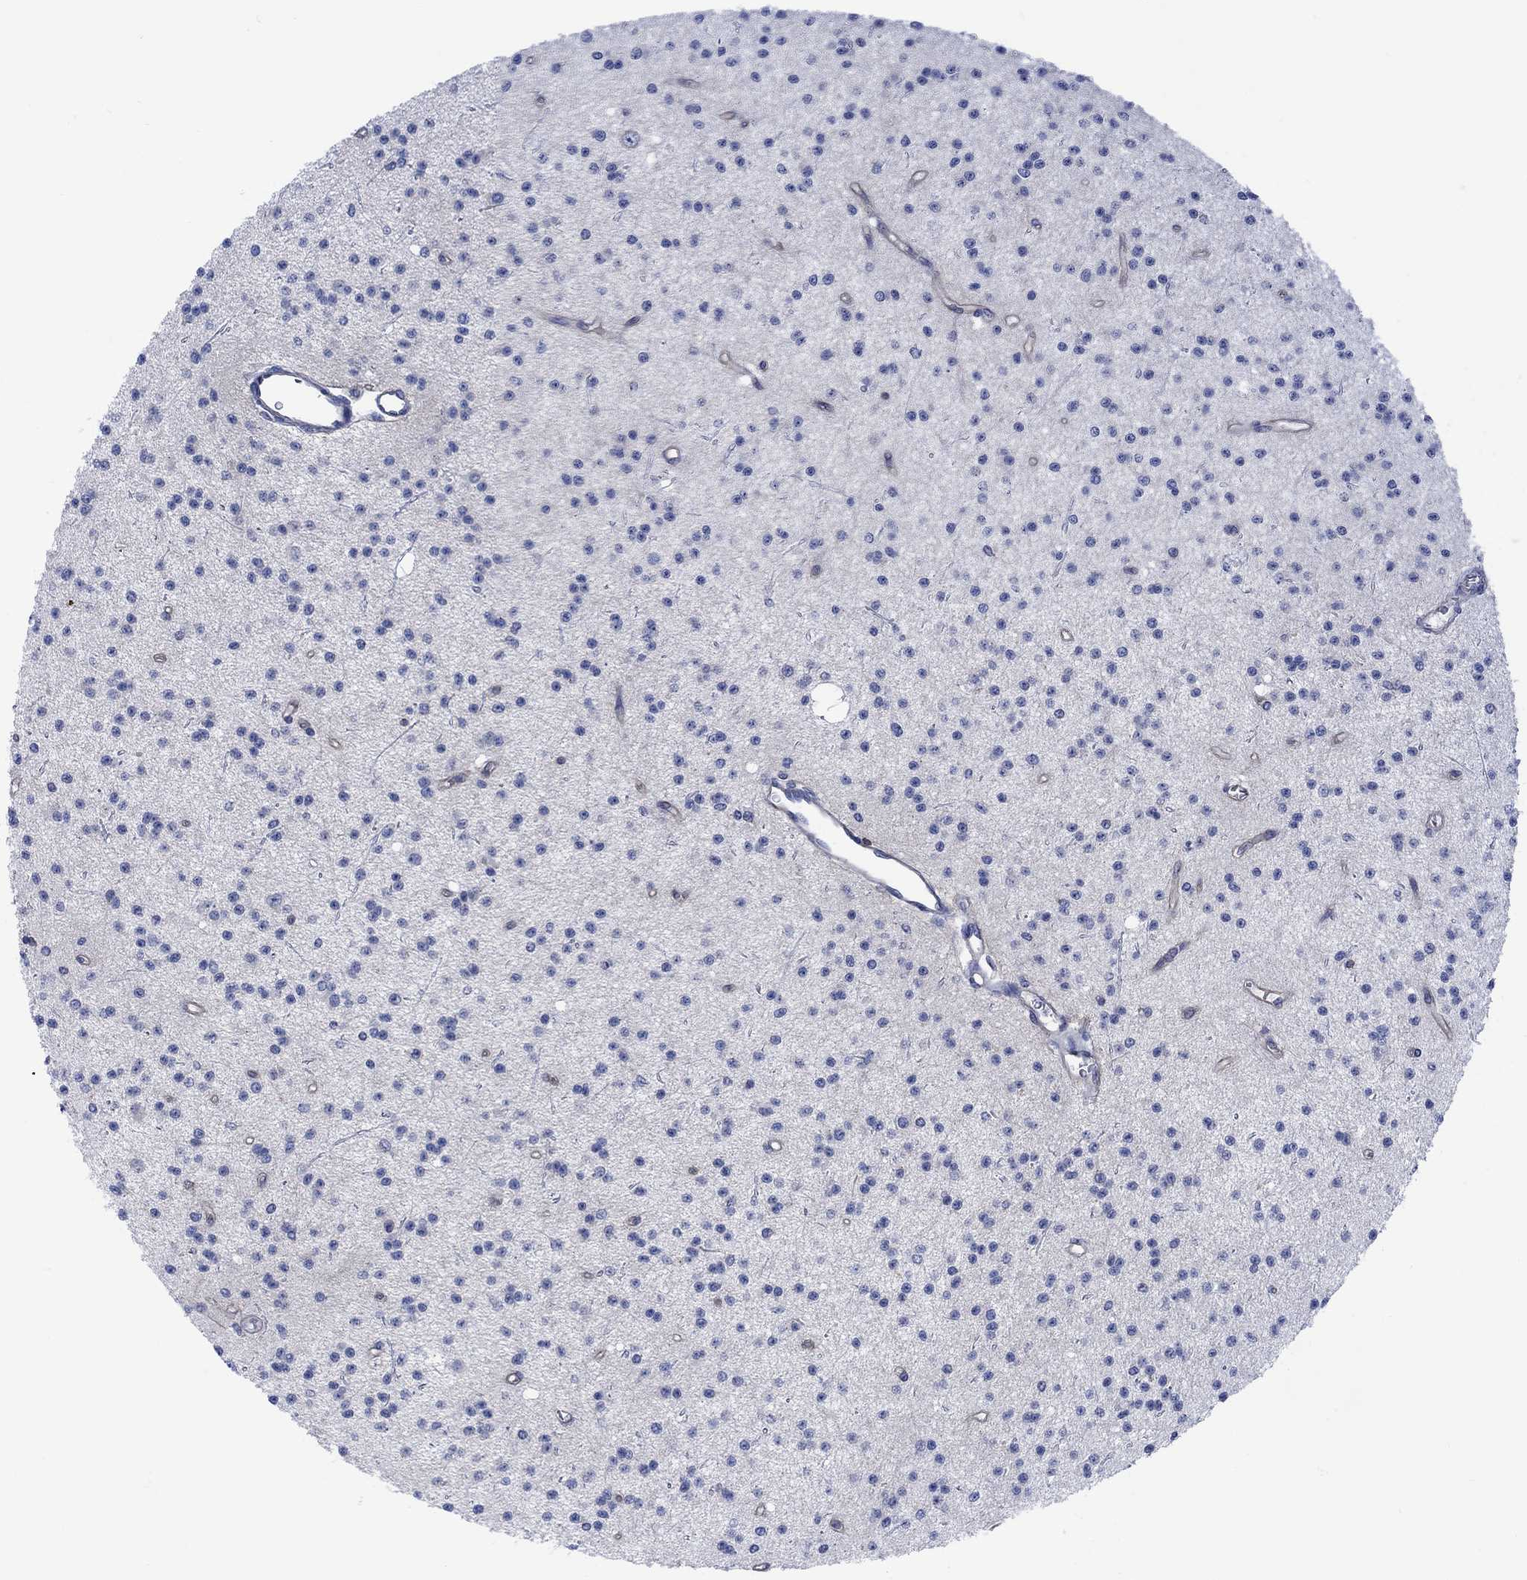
{"staining": {"intensity": "negative", "quantity": "none", "location": "none"}, "tissue": "glioma", "cell_type": "Tumor cells", "image_type": "cancer", "snomed": [{"axis": "morphology", "description": "Glioma, malignant, Low grade"}, {"axis": "topography", "description": "Brain"}], "caption": "The image exhibits no significant positivity in tumor cells of glioma.", "gene": "GBP5", "patient": {"sex": "male", "age": 27}}